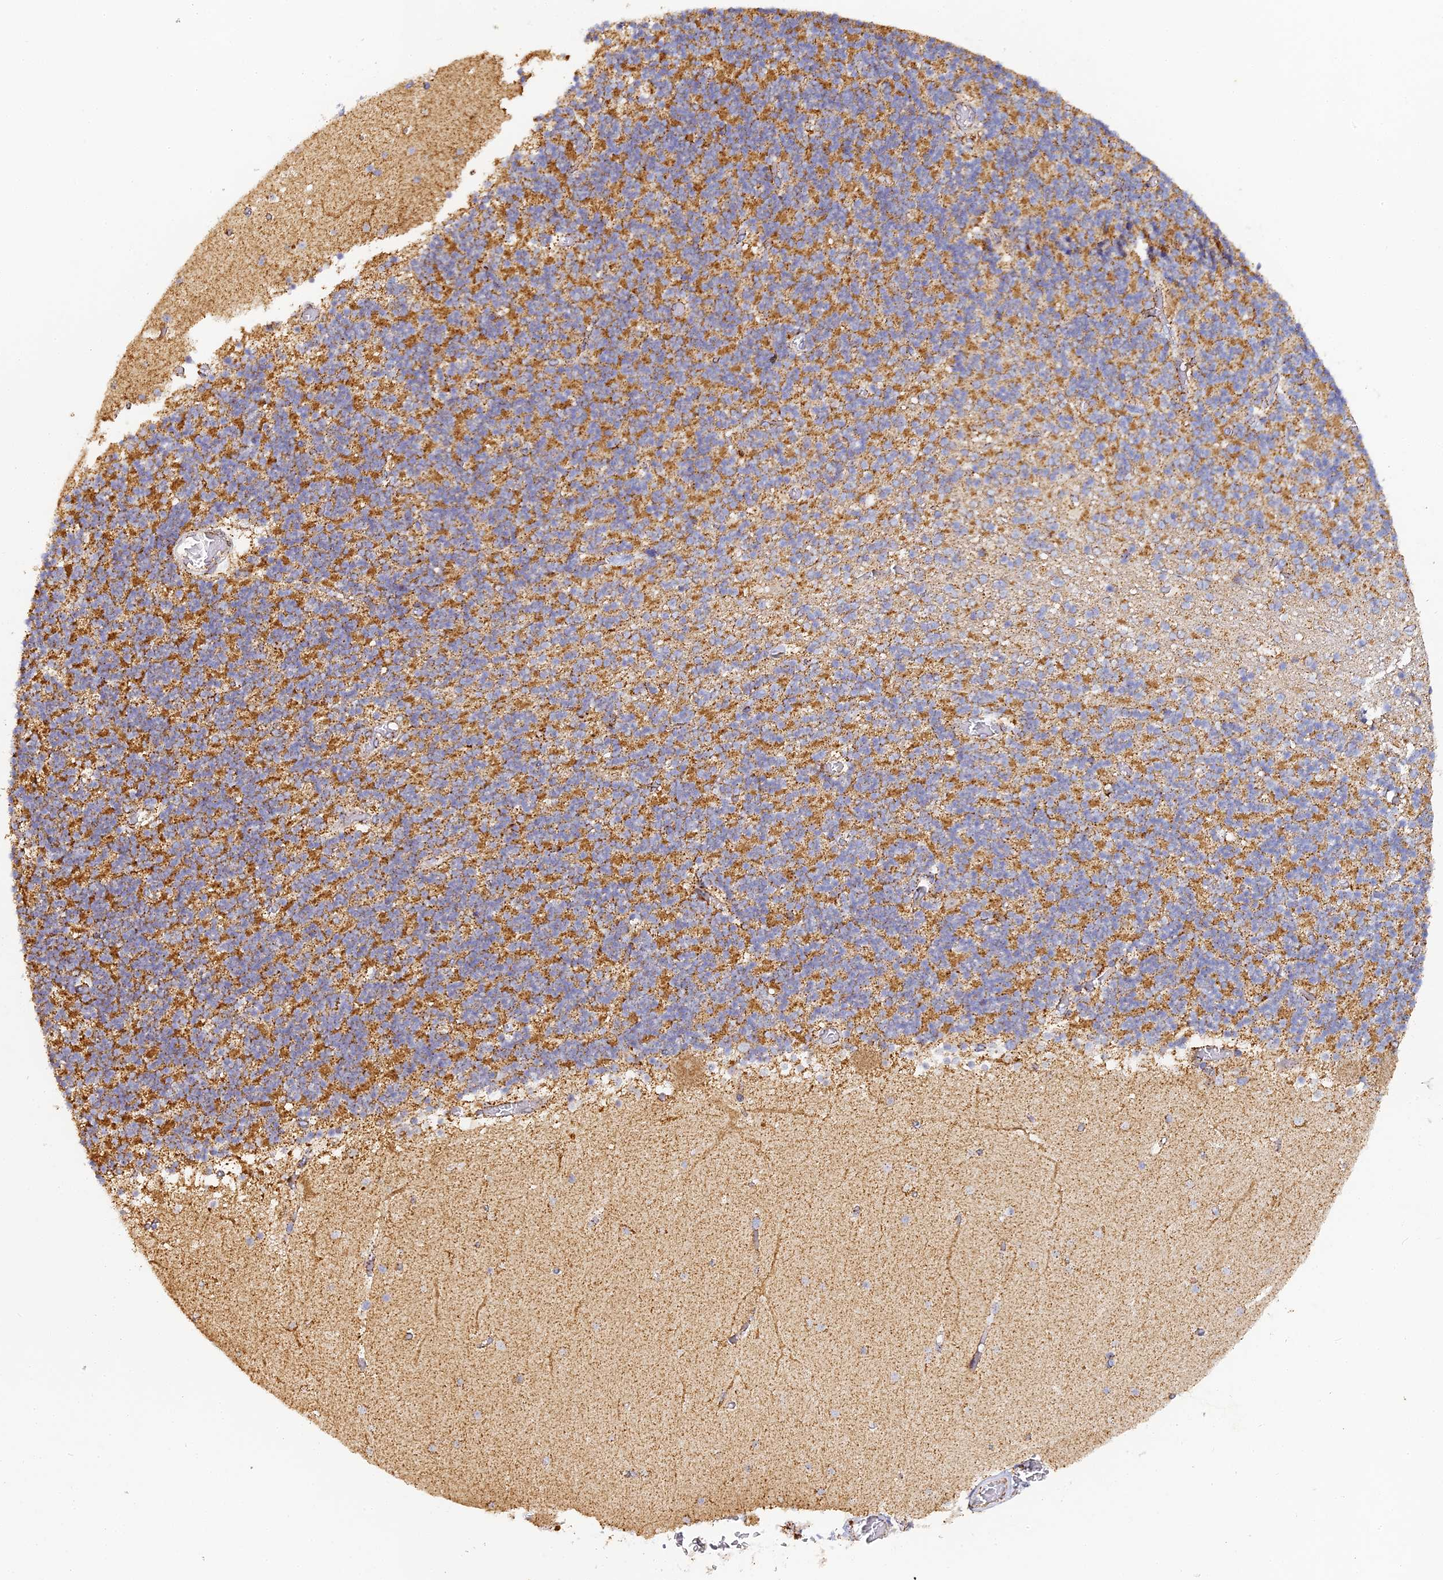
{"staining": {"intensity": "moderate", "quantity": "25%-75%", "location": "cytoplasmic/membranous"}, "tissue": "cerebellum", "cell_type": "Cells in granular layer", "image_type": "normal", "snomed": [{"axis": "morphology", "description": "Normal tissue, NOS"}, {"axis": "topography", "description": "Cerebellum"}], "caption": "Normal cerebellum demonstrates moderate cytoplasmic/membranous staining in approximately 25%-75% of cells in granular layer.", "gene": "DONSON", "patient": {"sex": "female", "age": 28}}